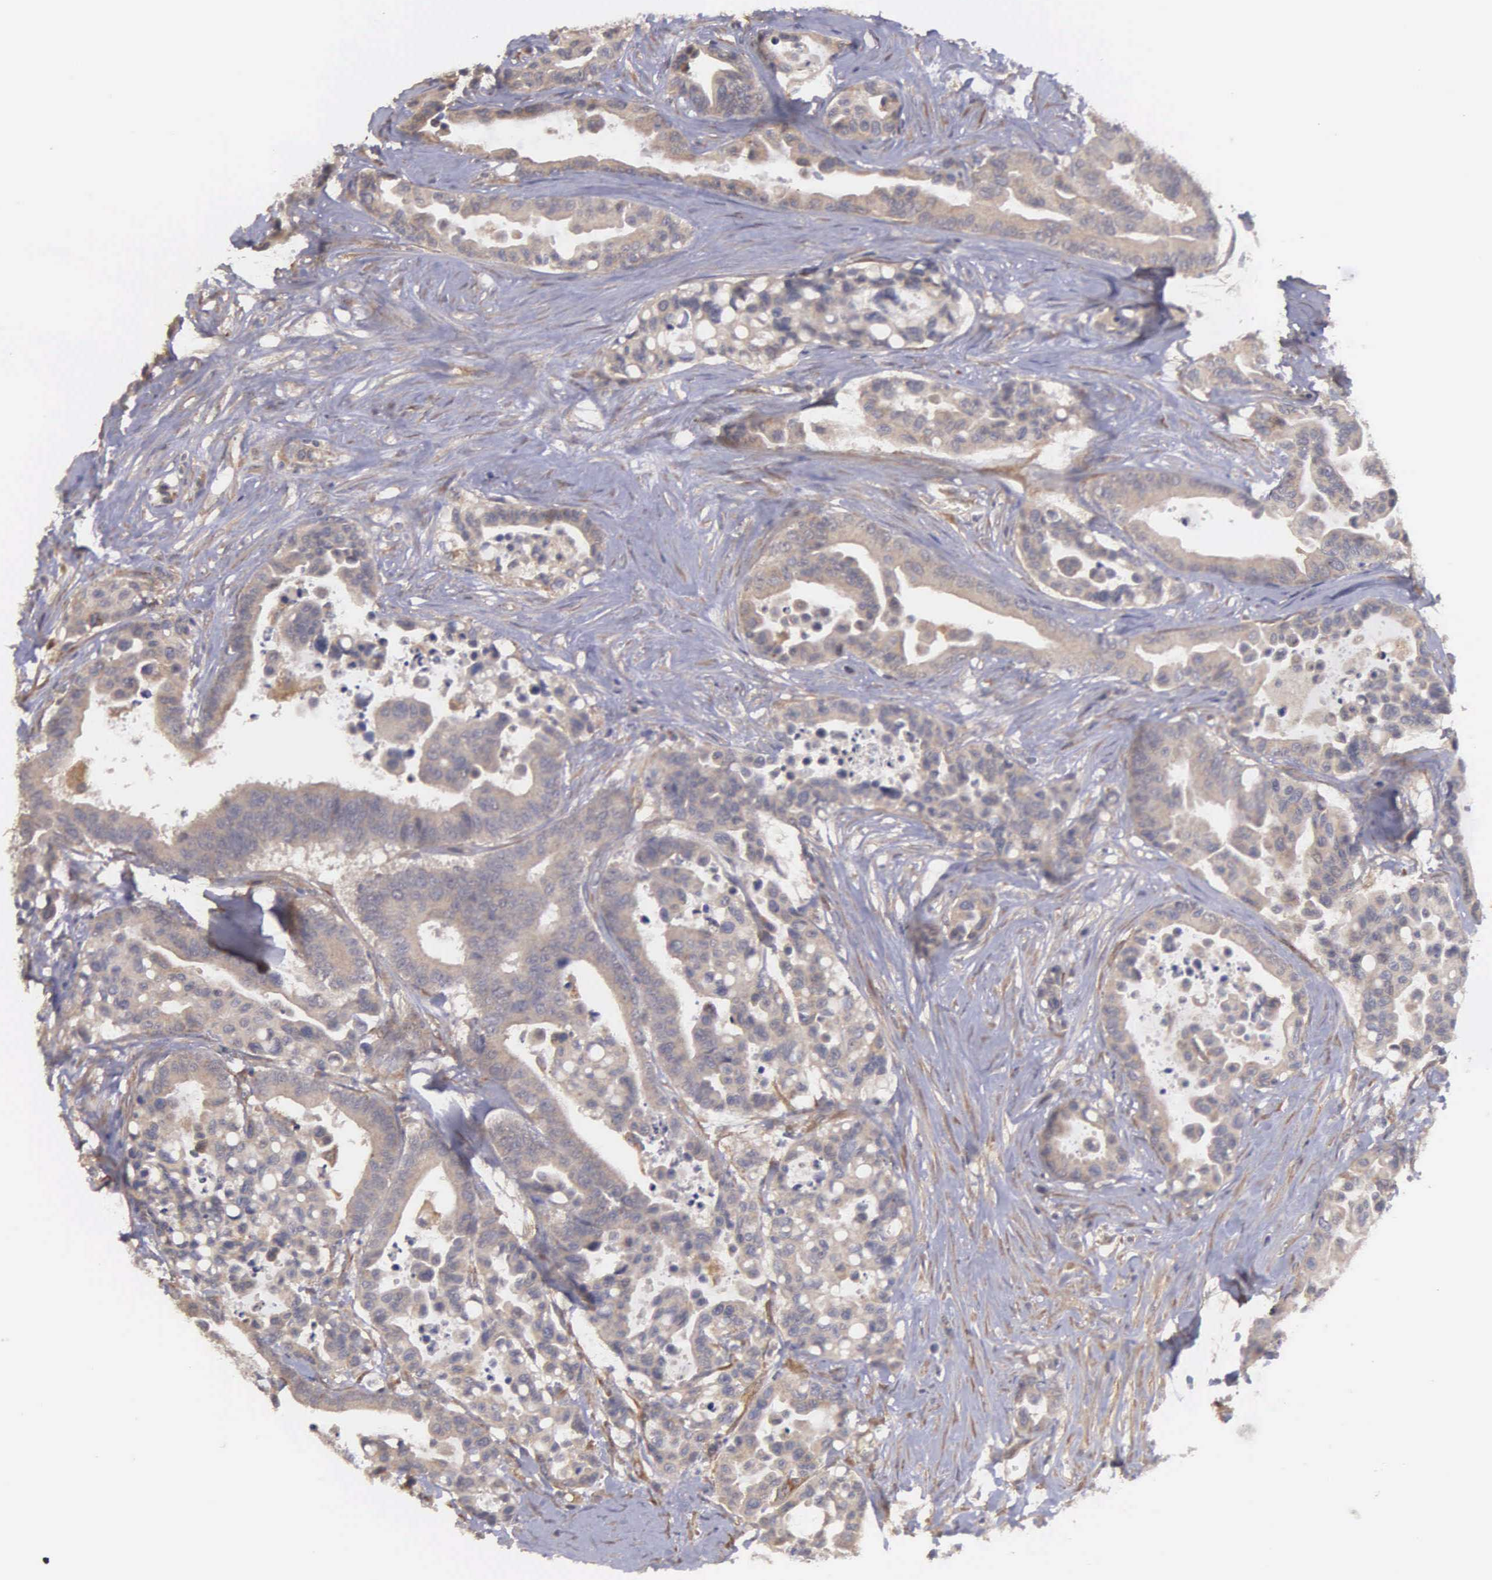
{"staining": {"intensity": "weak", "quantity": ">75%", "location": "cytoplasmic/membranous"}, "tissue": "colorectal cancer", "cell_type": "Tumor cells", "image_type": "cancer", "snomed": [{"axis": "morphology", "description": "Adenocarcinoma, NOS"}, {"axis": "topography", "description": "Colon"}], "caption": "A micrograph showing weak cytoplasmic/membranous staining in about >75% of tumor cells in colorectal adenocarcinoma, as visualized by brown immunohistochemical staining.", "gene": "RTL10", "patient": {"sex": "male", "age": 82}}